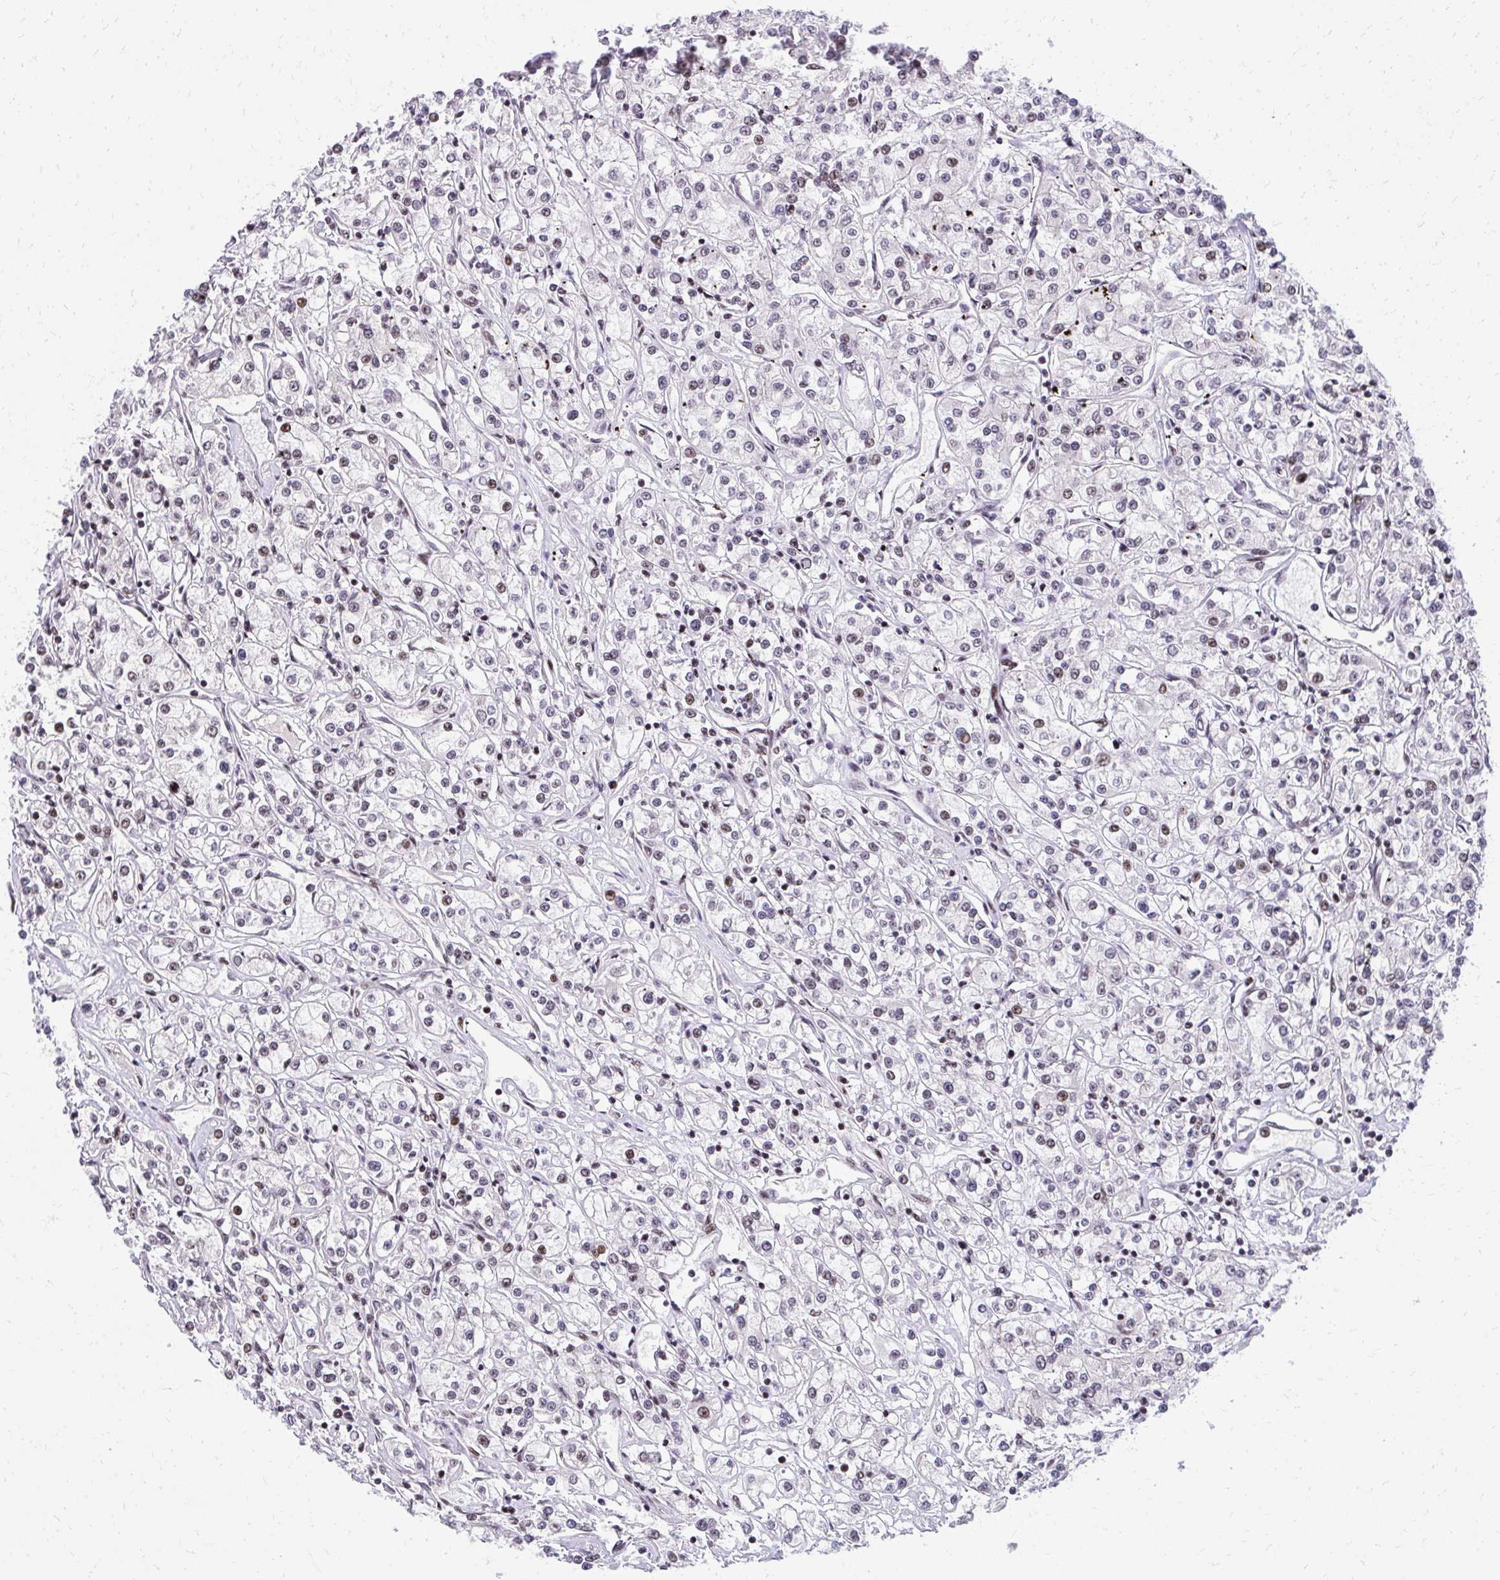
{"staining": {"intensity": "moderate", "quantity": "25%-75%", "location": "nuclear"}, "tissue": "renal cancer", "cell_type": "Tumor cells", "image_type": "cancer", "snomed": [{"axis": "morphology", "description": "Adenocarcinoma, NOS"}, {"axis": "topography", "description": "Kidney"}], "caption": "Renal cancer stained with immunohistochemistry (IHC) exhibits moderate nuclear staining in approximately 25%-75% of tumor cells.", "gene": "SYNE4", "patient": {"sex": "female", "age": 59}}